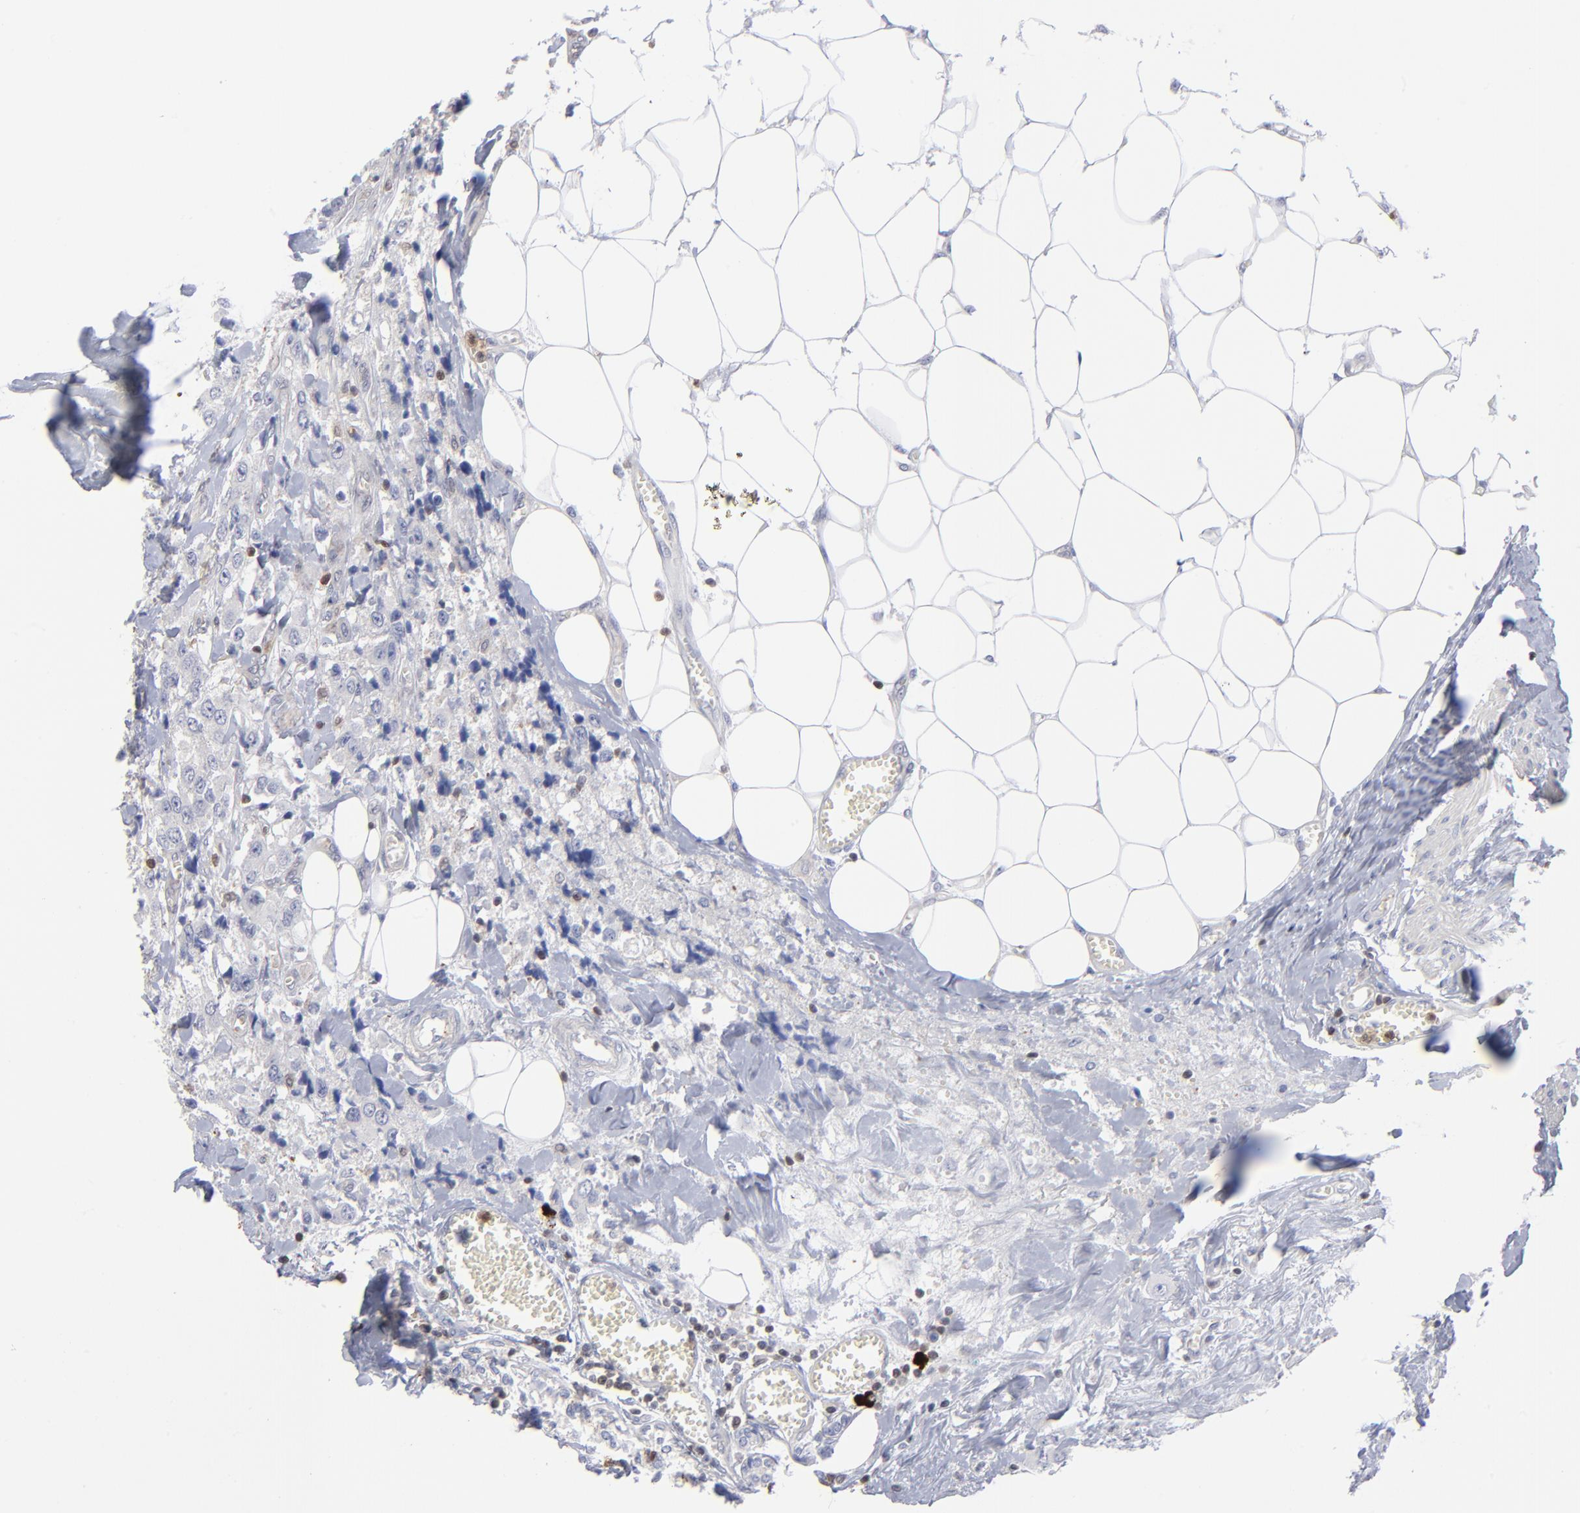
{"staining": {"intensity": "negative", "quantity": "none", "location": "none"}, "tissue": "breast cancer", "cell_type": "Tumor cells", "image_type": "cancer", "snomed": [{"axis": "morphology", "description": "Duct carcinoma"}, {"axis": "topography", "description": "Breast"}], "caption": "DAB immunohistochemical staining of human infiltrating ductal carcinoma (breast) shows no significant staining in tumor cells.", "gene": "TBXT", "patient": {"sex": "female", "age": 58}}